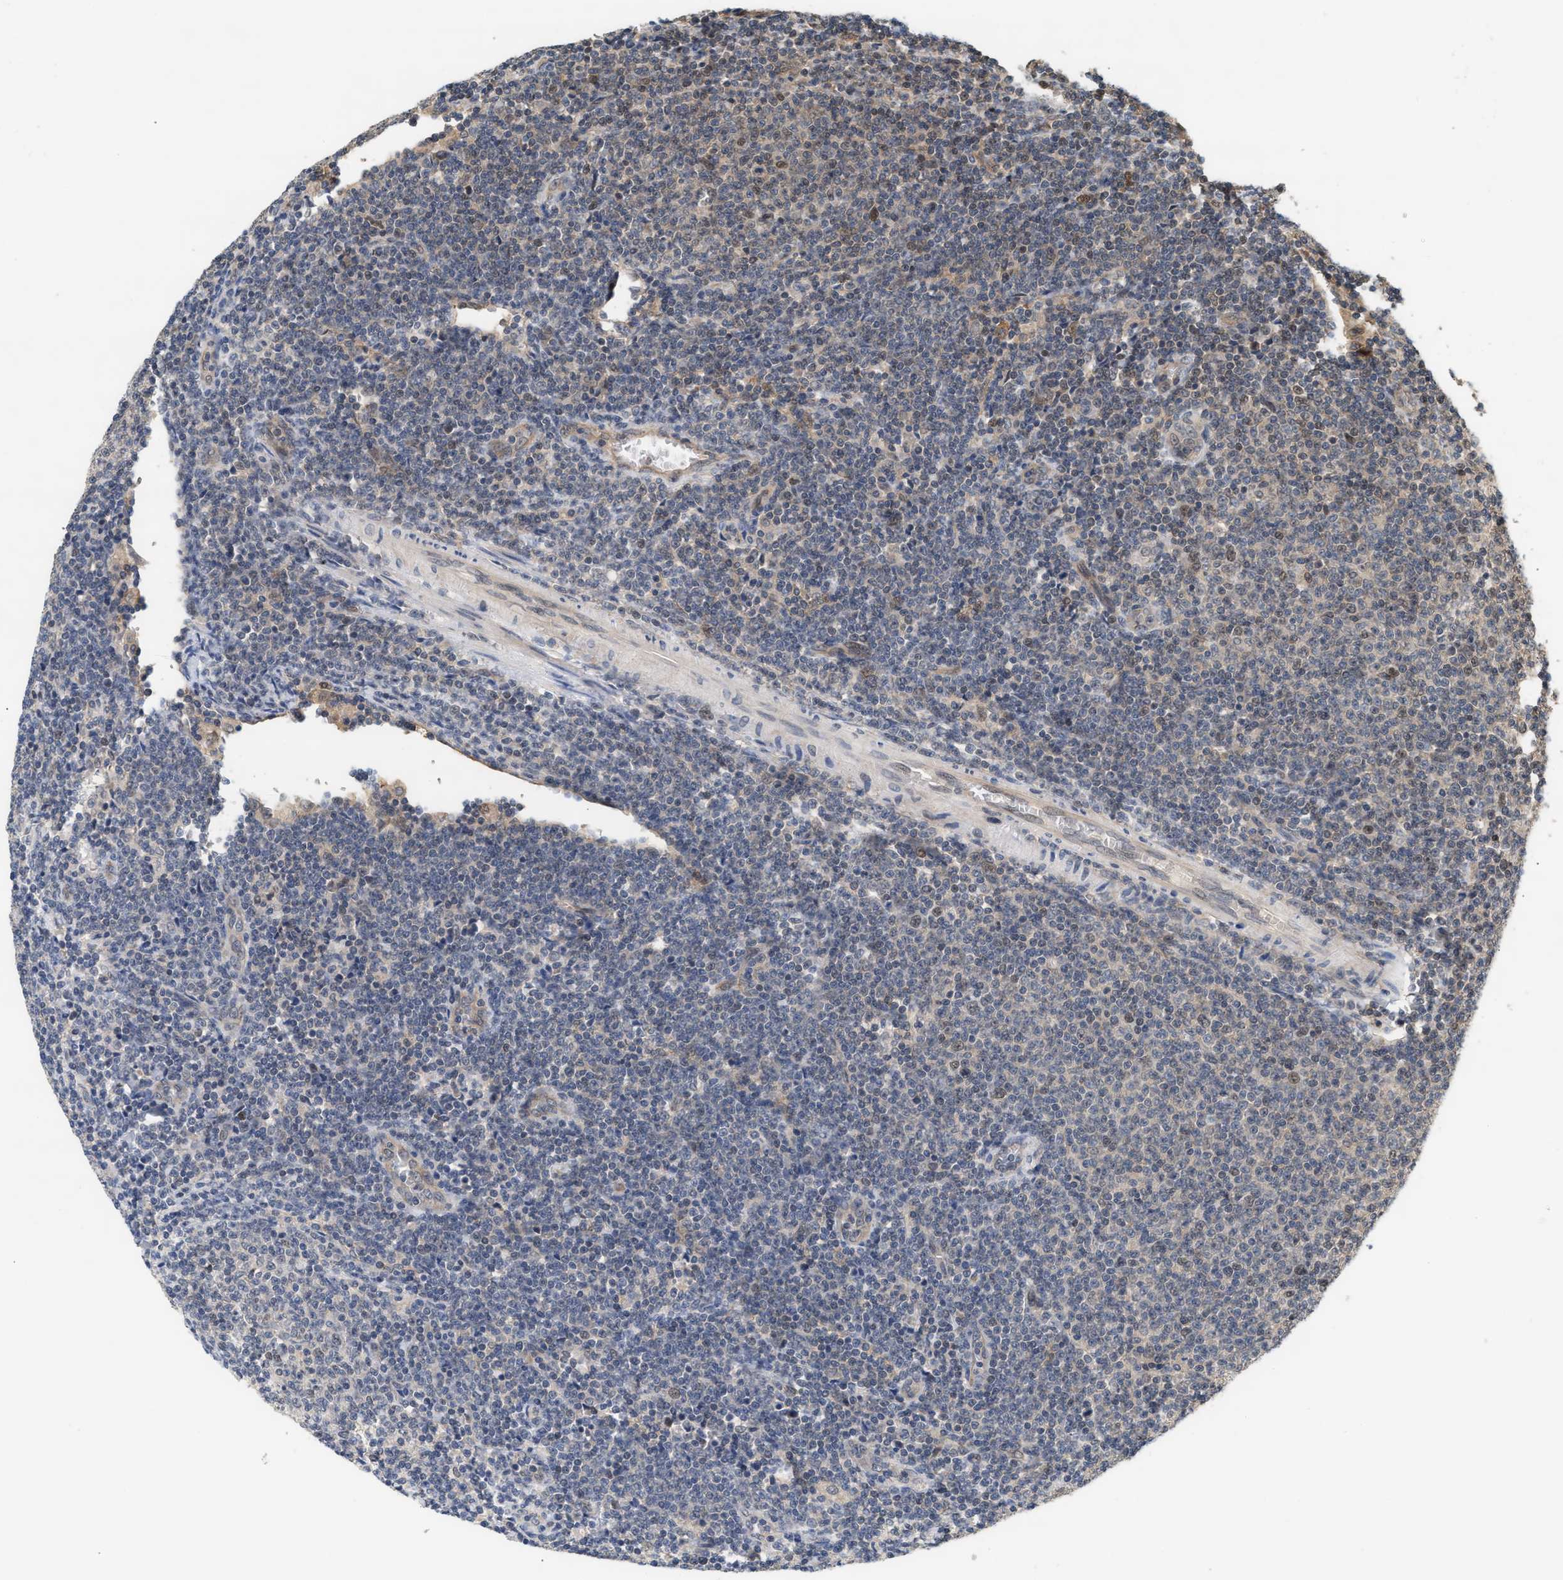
{"staining": {"intensity": "moderate", "quantity": "<25%", "location": "nuclear"}, "tissue": "lymphoma", "cell_type": "Tumor cells", "image_type": "cancer", "snomed": [{"axis": "morphology", "description": "Malignant lymphoma, non-Hodgkin's type, Low grade"}, {"axis": "topography", "description": "Lymph node"}], "caption": "A high-resolution image shows IHC staining of malignant lymphoma, non-Hodgkin's type (low-grade), which reveals moderate nuclear staining in about <25% of tumor cells. (Stains: DAB in brown, nuclei in blue, Microscopy: brightfield microscopy at high magnification).", "gene": "ABHD5", "patient": {"sex": "male", "age": 66}}